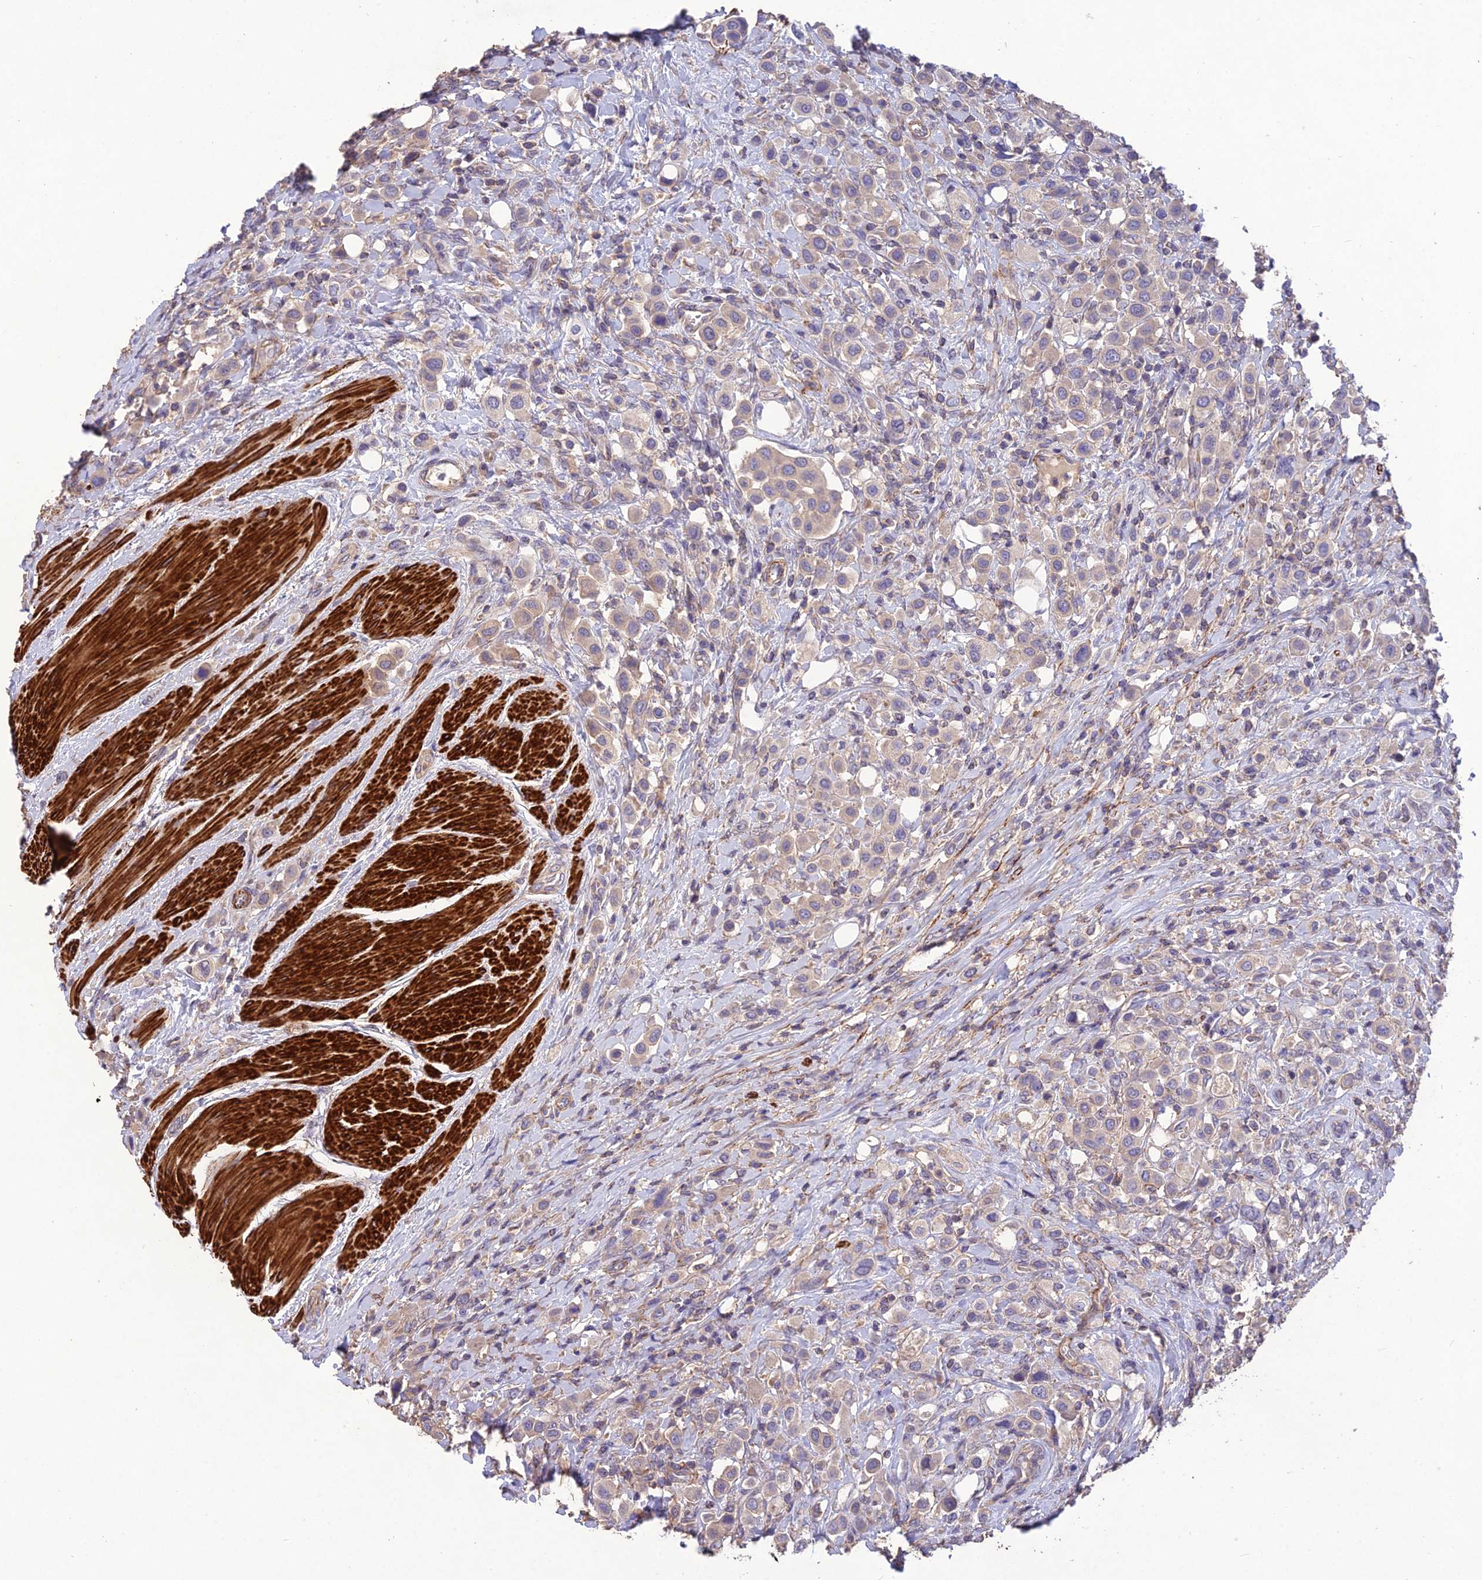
{"staining": {"intensity": "negative", "quantity": "none", "location": "none"}, "tissue": "urothelial cancer", "cell_type": "Tumor cells", "image_type": "cancer", "snomed": [{"axis": "morphology", "description": "Urothelial carcinoma, High grade"}, {"axis": "topography", "description": "Urinary bladder"}], "caption": "Urothelial cancer was stained to show a protein in brown. There is no significant staining in tumor cells.", "gene": "CLUH", "patient": {"sex": "male", "age": 50}}